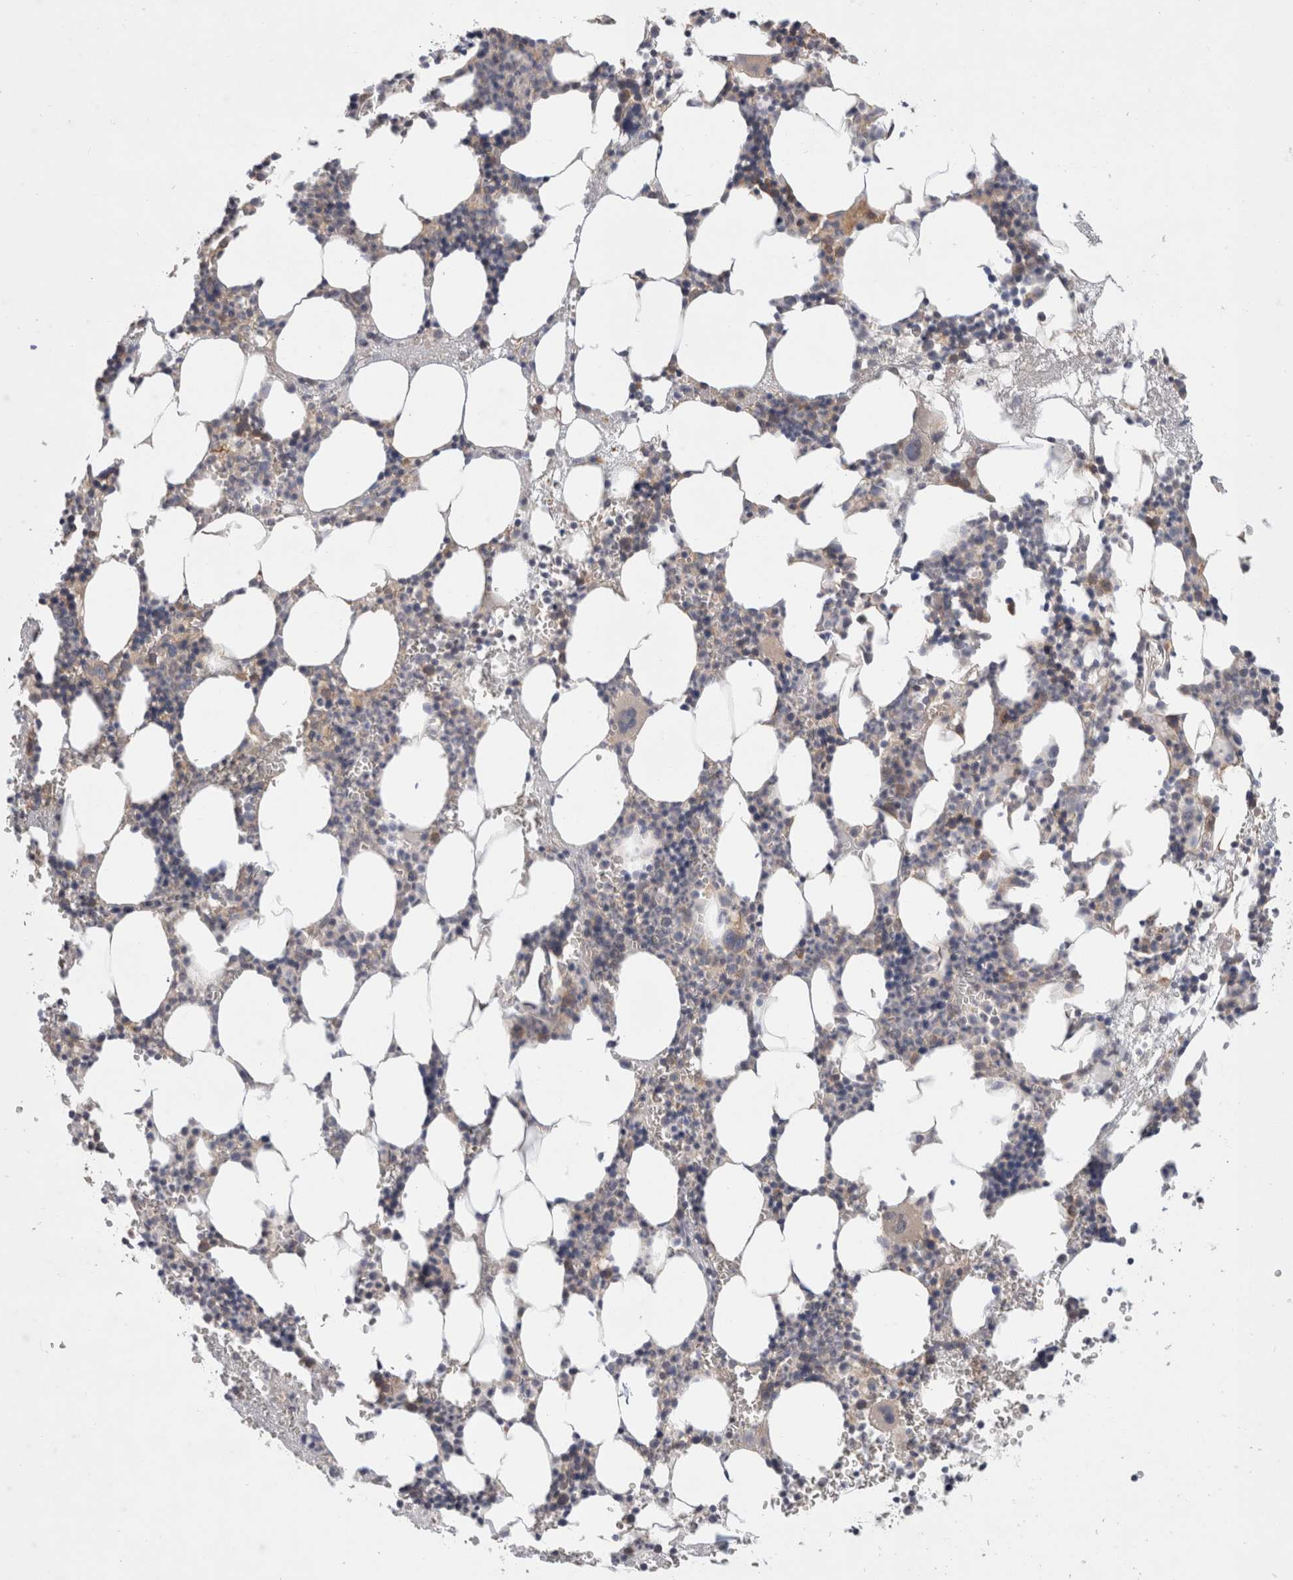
{"staining": {"intensity": "moderate", "quantity": "<25%", "location": "cytoplasmic/membranous"}, "tissue": "bone marrow", "cell_type": "Hematopoietic cells", "image_type": "normal", "snomed": [{"axis": "morphology", "description": "Normal tissue, NOS"}, {"axis": "morphology", "description": "Inflammation, NOS"}, {"axis": "topography", "description": "Bone marrow"}], "caption": "Brown immunohistochemical staining in benign bone marrow reveals moderate cytoplasmic/membranous staining in about <25% of hematopoietic cells.", "gene": "NDOR1", "patient": {"sex": "female", "age": 67}}